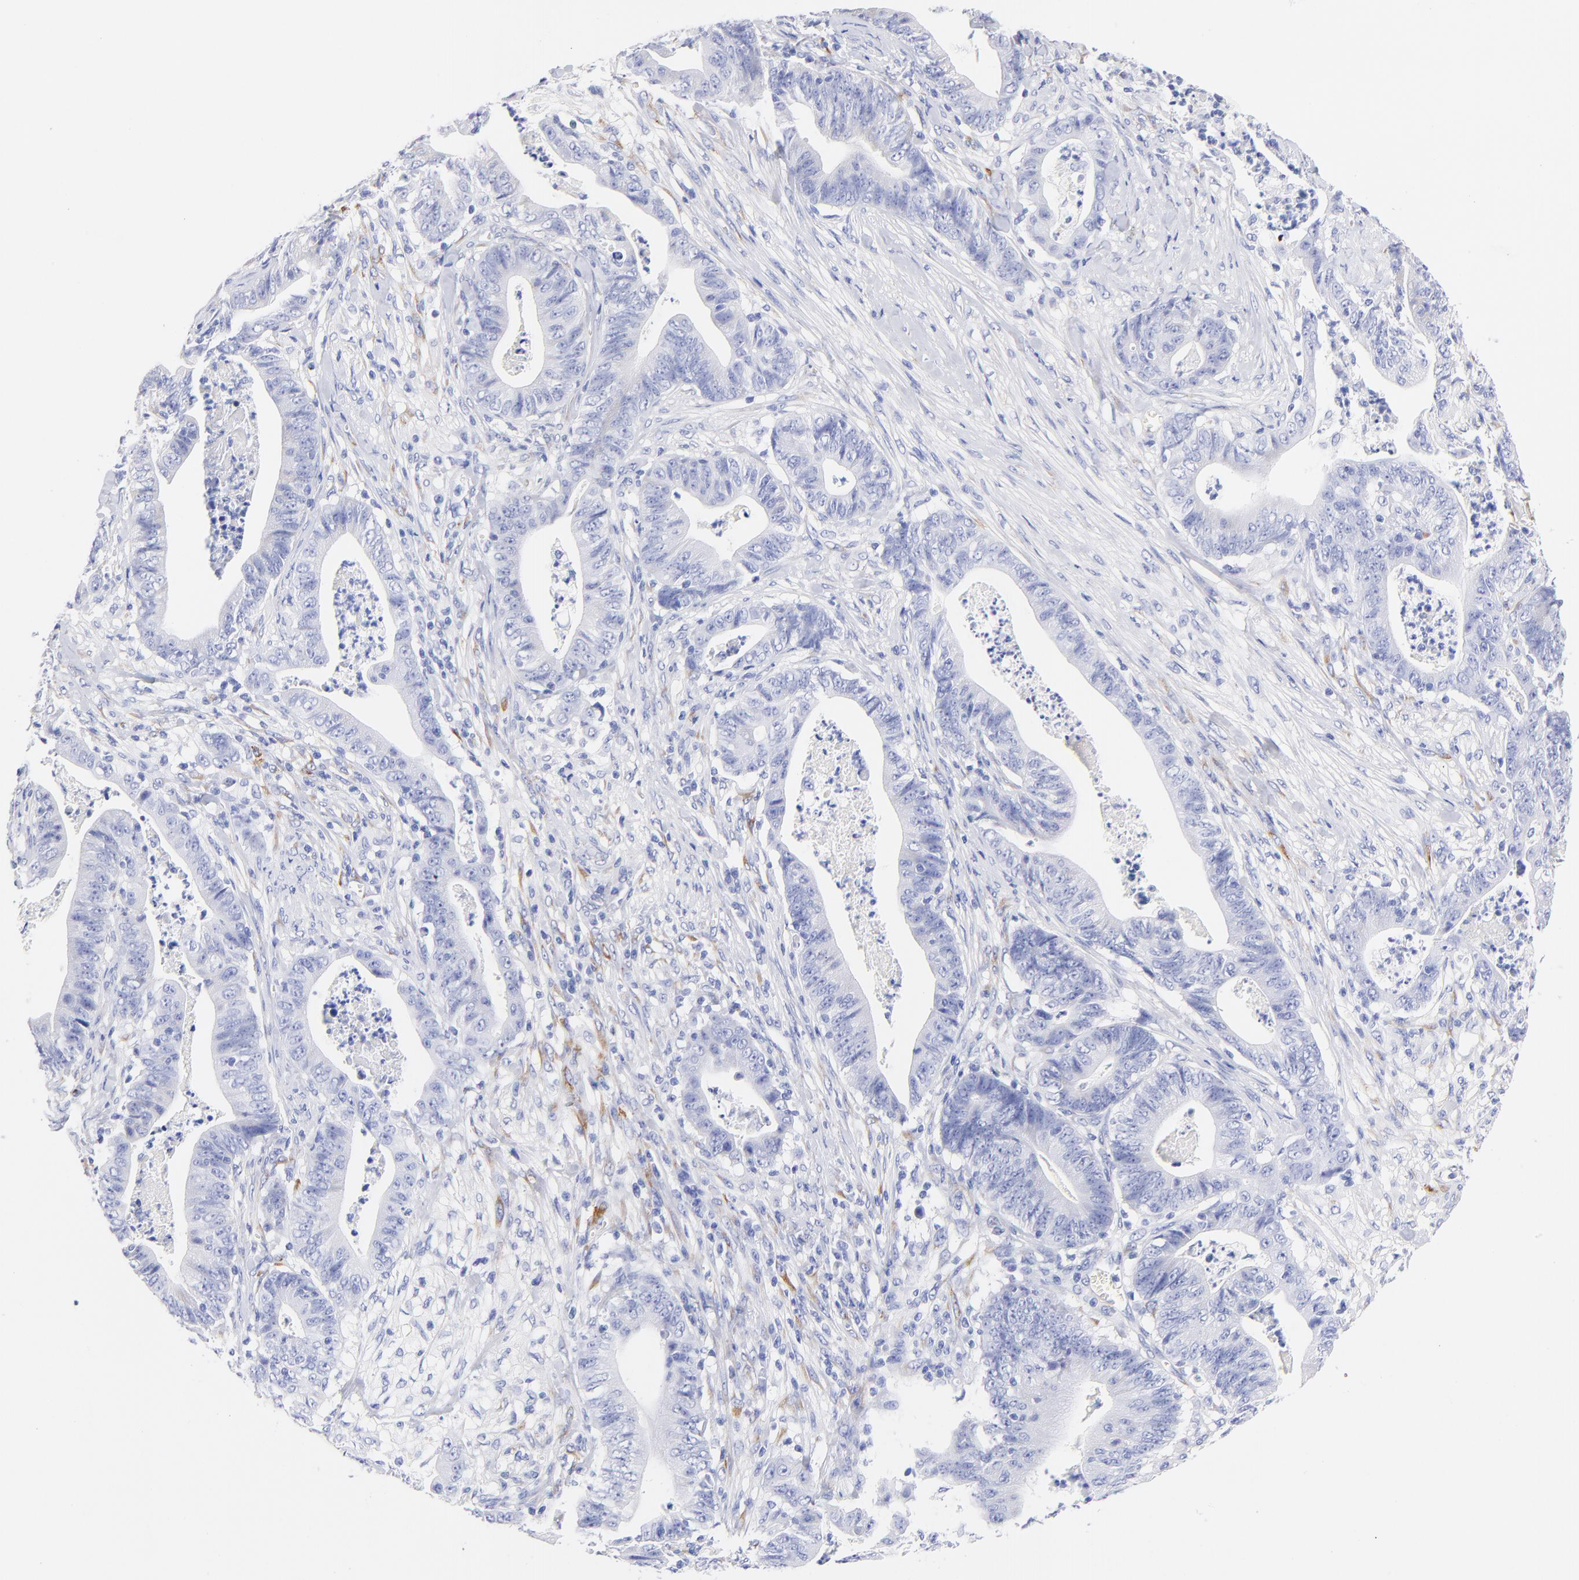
{"staining": {"intensity": "negative", "quantity": "none", "location": "none"}, "tissue": "stomach cancer", "cell_type": "Tumor cells", "image_type": "cancer", "snomed": [{"axis": "morphology", "description": "Adenocarcinoma, NOS"}, {"axis": "topography", "description": "Stomach, lower"}], "caption": "High power microscopy image of an immunohistochemistry (IHC) image of stomach cancer (adenocarcinoma), revealing no significant expression in tumor cells.", "gene": "C1QTNF6", "patient": {"sex": "female", "age": 86}}